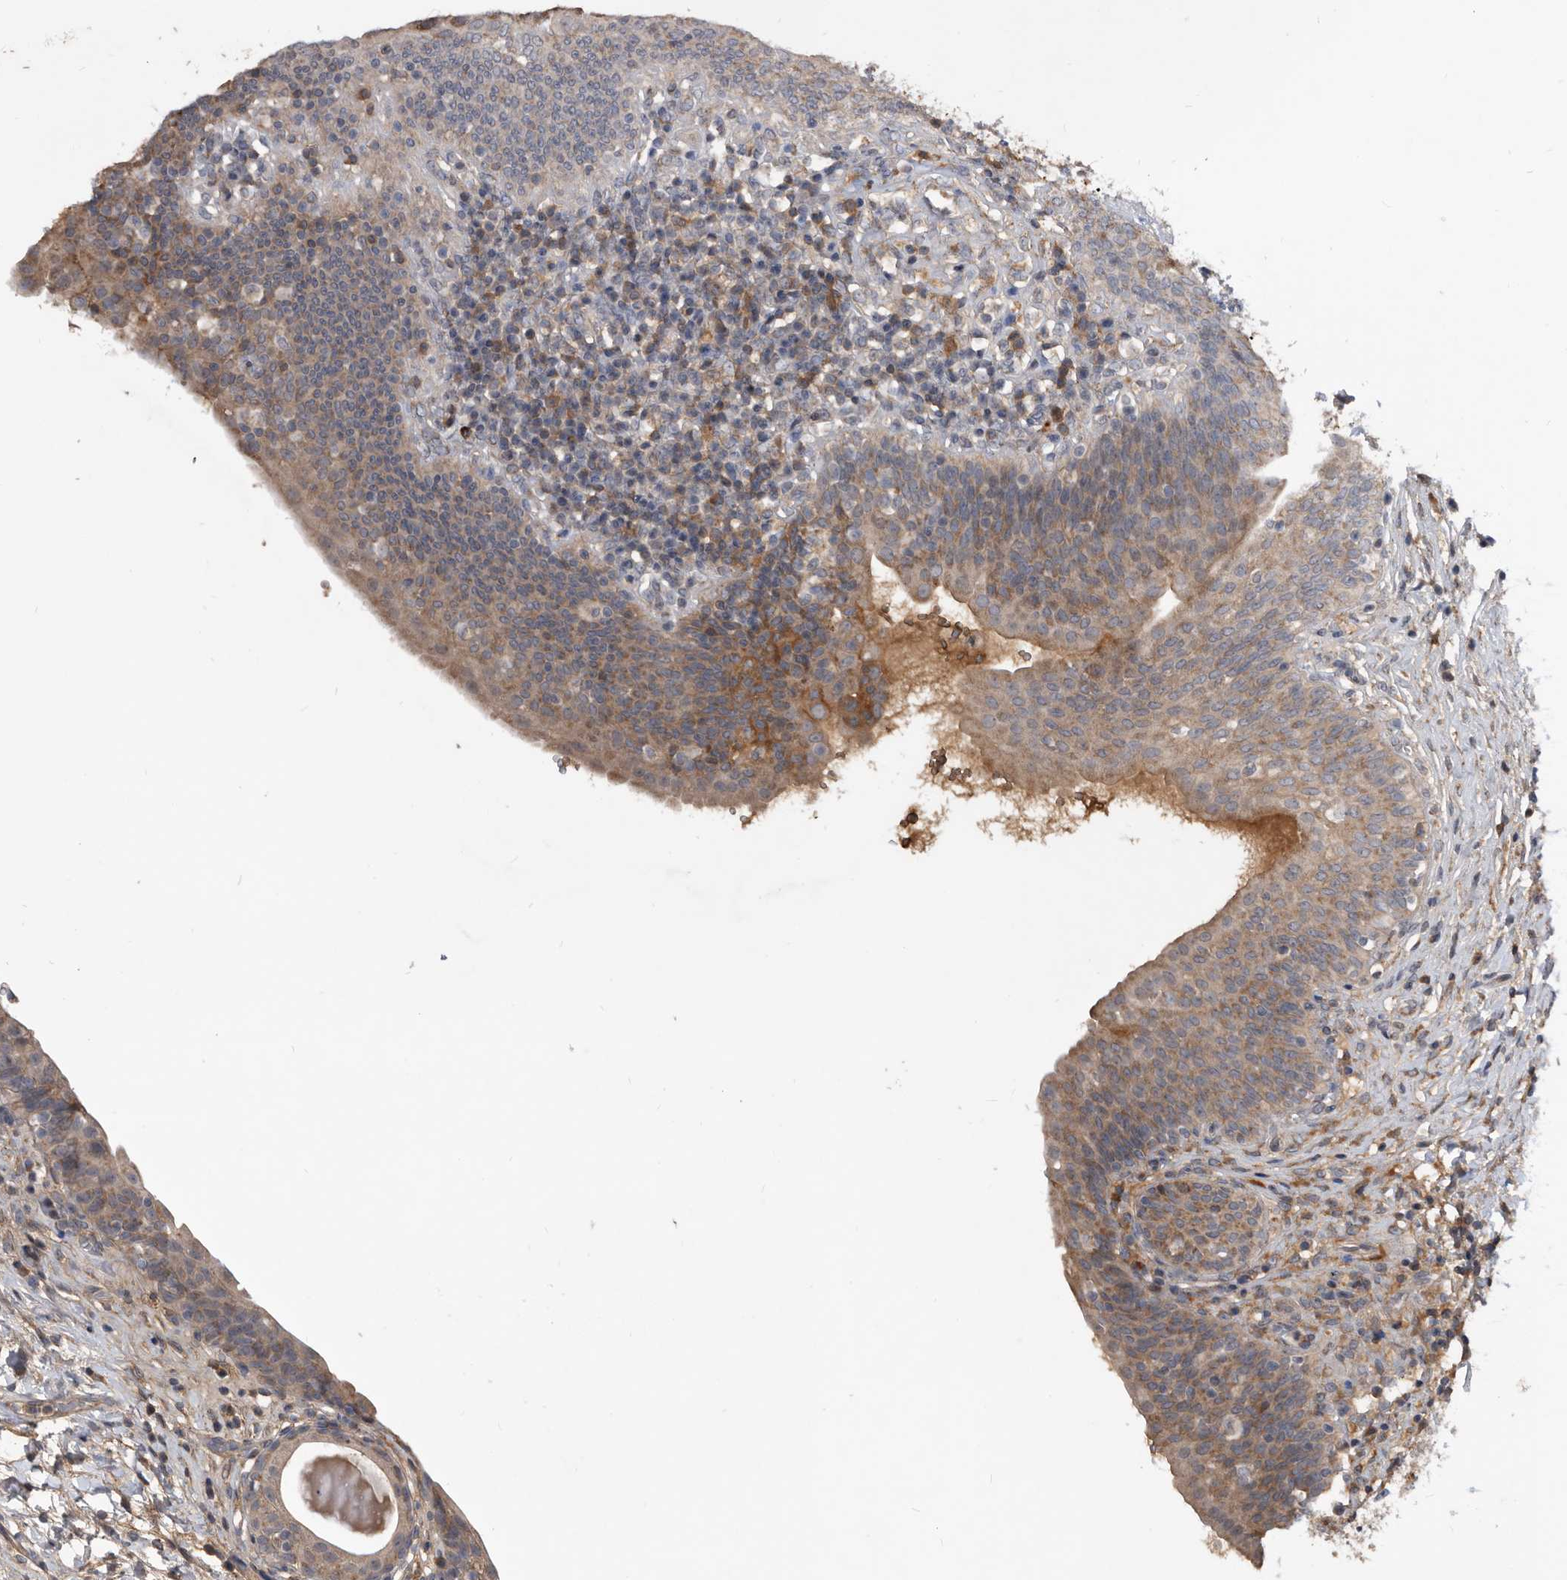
{"staining": {"intensity": "moderate", "quantity": "25%-75%", "location": "cytoplasmic/membranous"}, "tissue": "urinary bladder", "cell_type": "Urothelial cells", "image_type": "normal", "snomed": [{"axis": "morphology", "description": "Normal tissue, NOS"}, {"axis": "topography", "description": "Urinary bladder"}], "caption": "DAB (3,3'-diaminobenzidine) immunohistochemical staining of normal urinary bladder demonstrates moderate cytoplasmic/membranous protein expression in about 25%-75% of urothelial cells.", "gene": "PI15", "patient": {"sex": "male", "age": 83}}